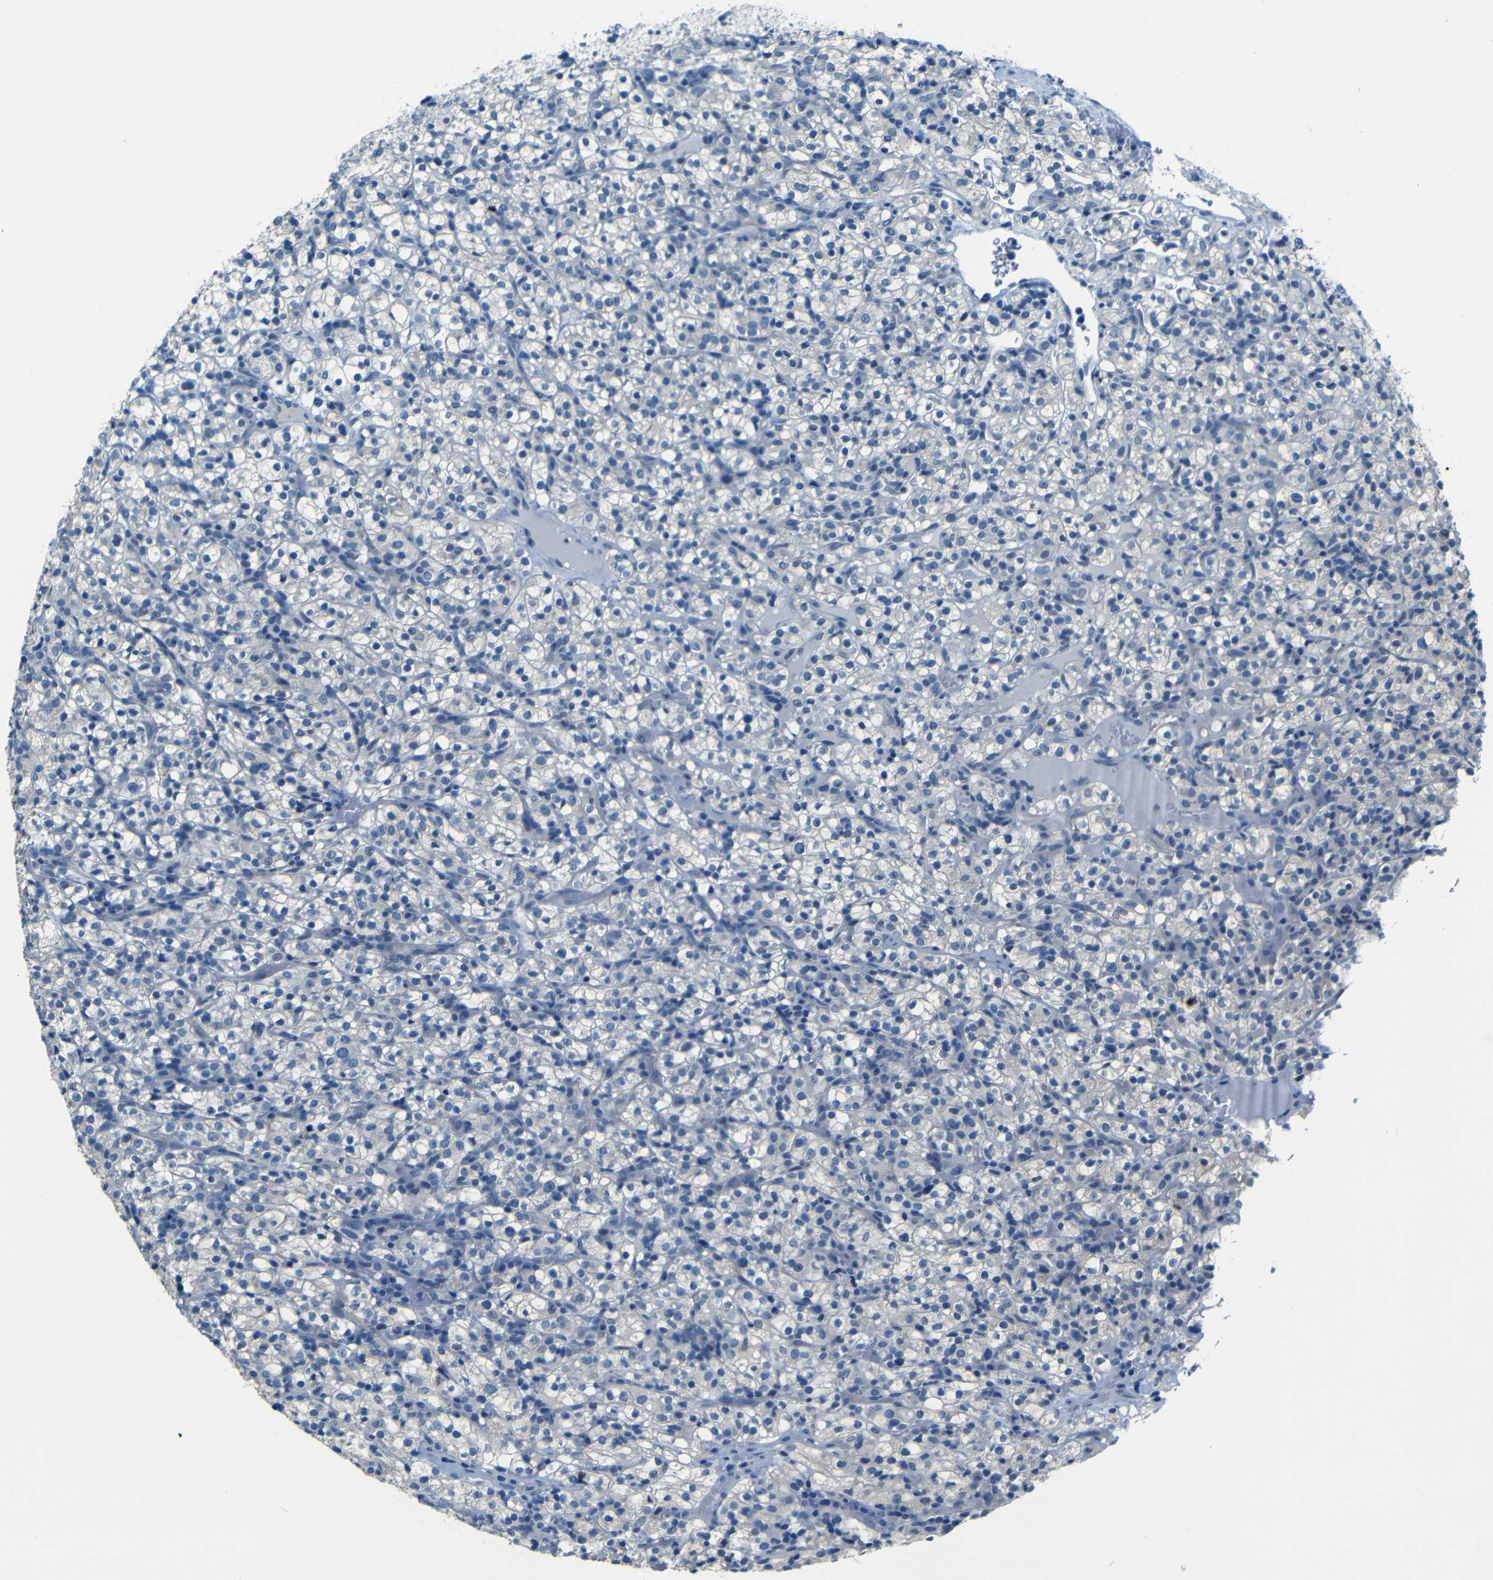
{"staining": {"intensity": "weak", "quantity": "<25%", "location": "cytoplasmic/membranous"}, "tissue": "renal cancer", "cell_type": "Tumor cells", "image_type": "cancer", "snomed": [{"axis": "morphology", "description": "Normal tissue, NOS"}, {"axis": "morphology", "description": "Adenocarcinoma, NOS"}, {"axis": "topography", "description": "Kidney"}], "caption": "A high-resolution micrograph shows immunohistochemistry staining of adenocarcinoma (renal), which exhibits no significant positivity in tumor cells.", "gene": "ZMAT1", "patient": {"sex": "female", "age": 72}}